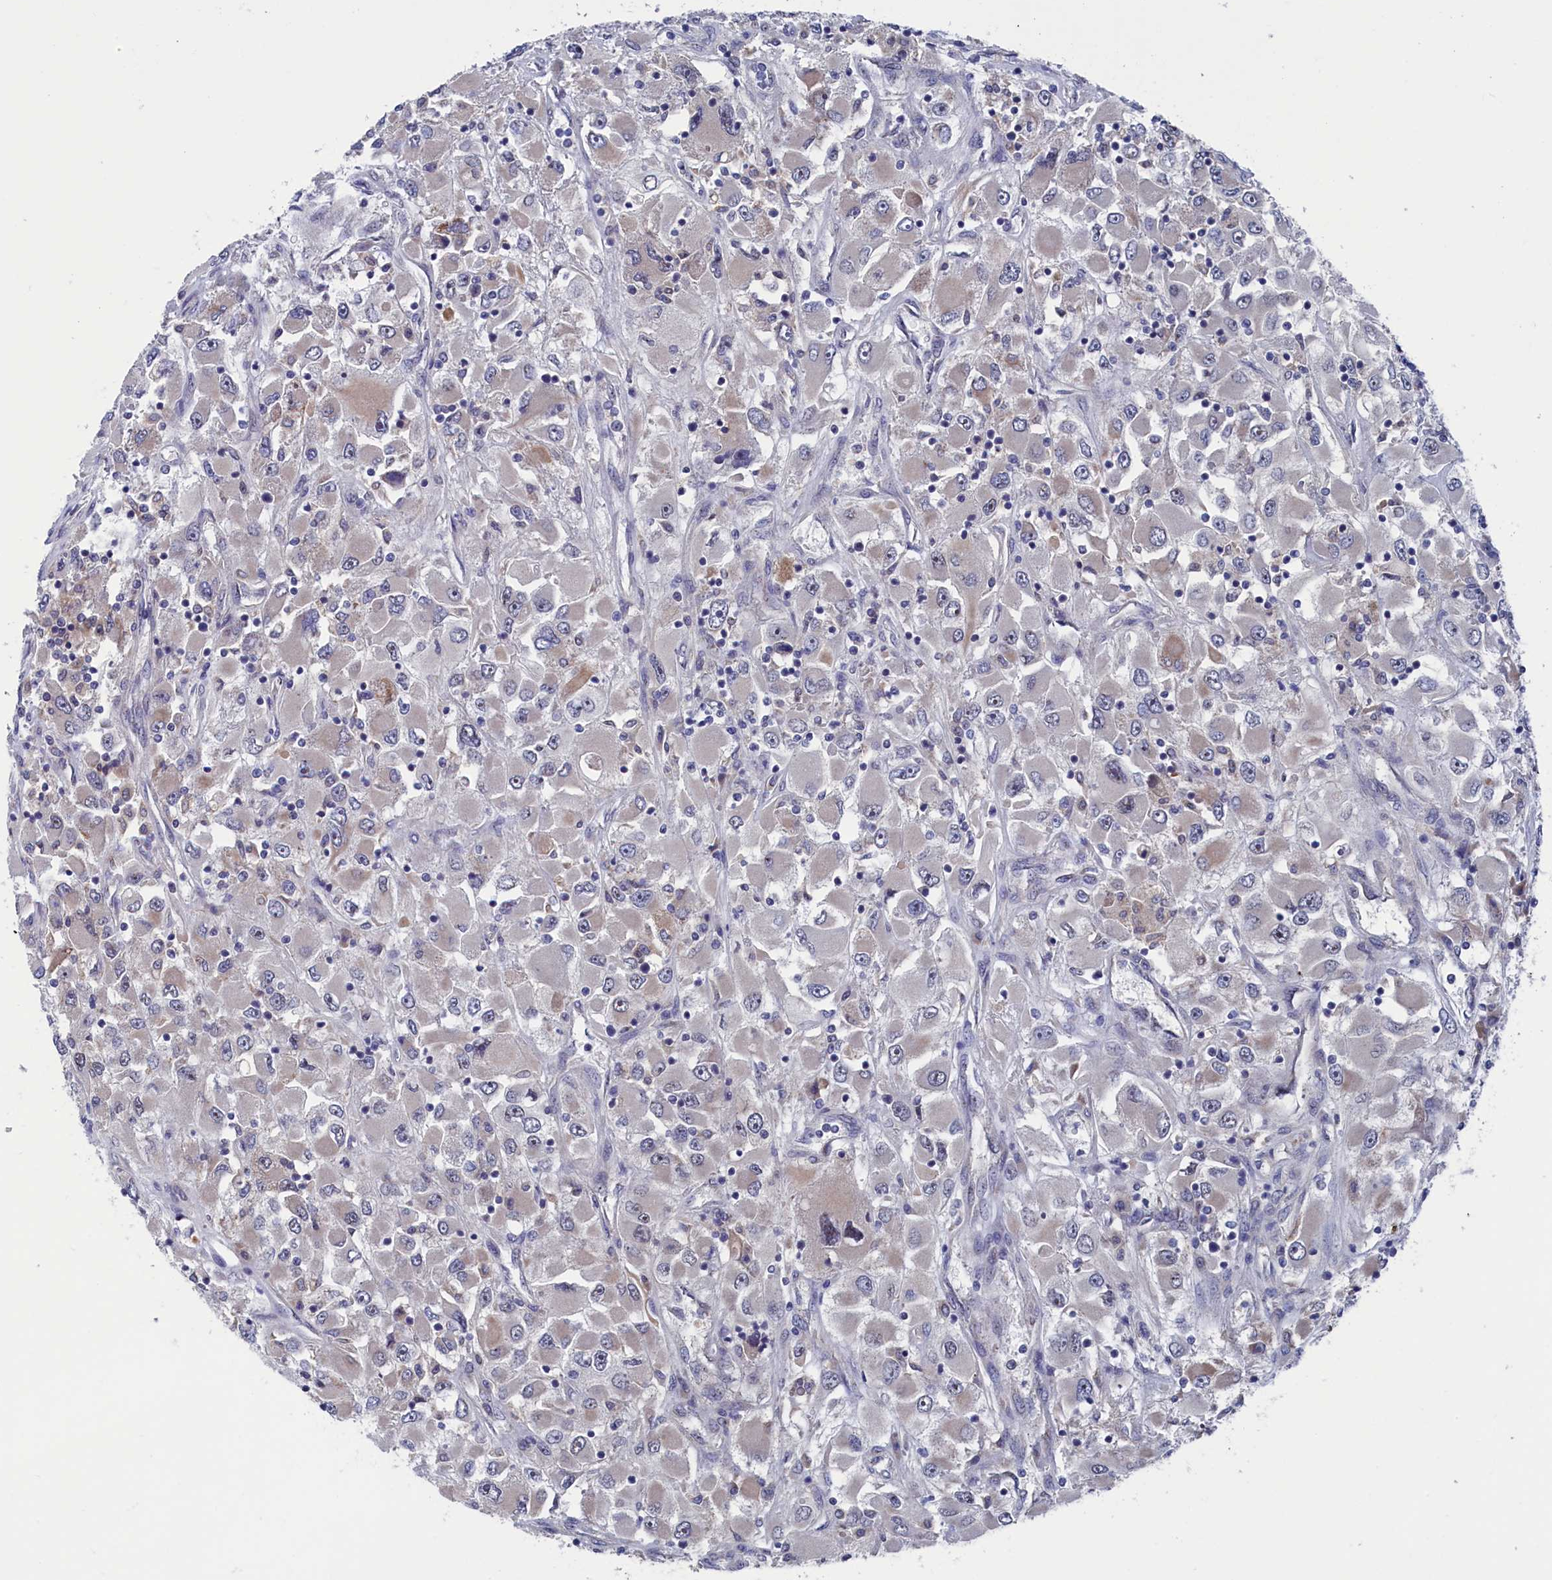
{"staining": {"intensity": "weak", "quantity": "25%-75%", "location": "cytoplasmic/membranous"}, "tissue": "renal cancer", "cell_type": "Tumor cells", "image_type": "cancer", "snomed": [{"axis": "morphology", "description": "Adenocarcinoma, NOS"}, {"axis": "topography", "description": "Kidney"}], "caption": "A brown stain labels weak cytoplasmic/membranous staining of a protein in adenocarcinoma (renal) tumor cells. The protein is stained brown, and the nuclei are stained in blue (DAB (3,3'-diaminobenzidine) IHC with brightfield microscopy, high magnification).", "gene": "SPATA13", "patient": {"sex": "female", "age": 52}}